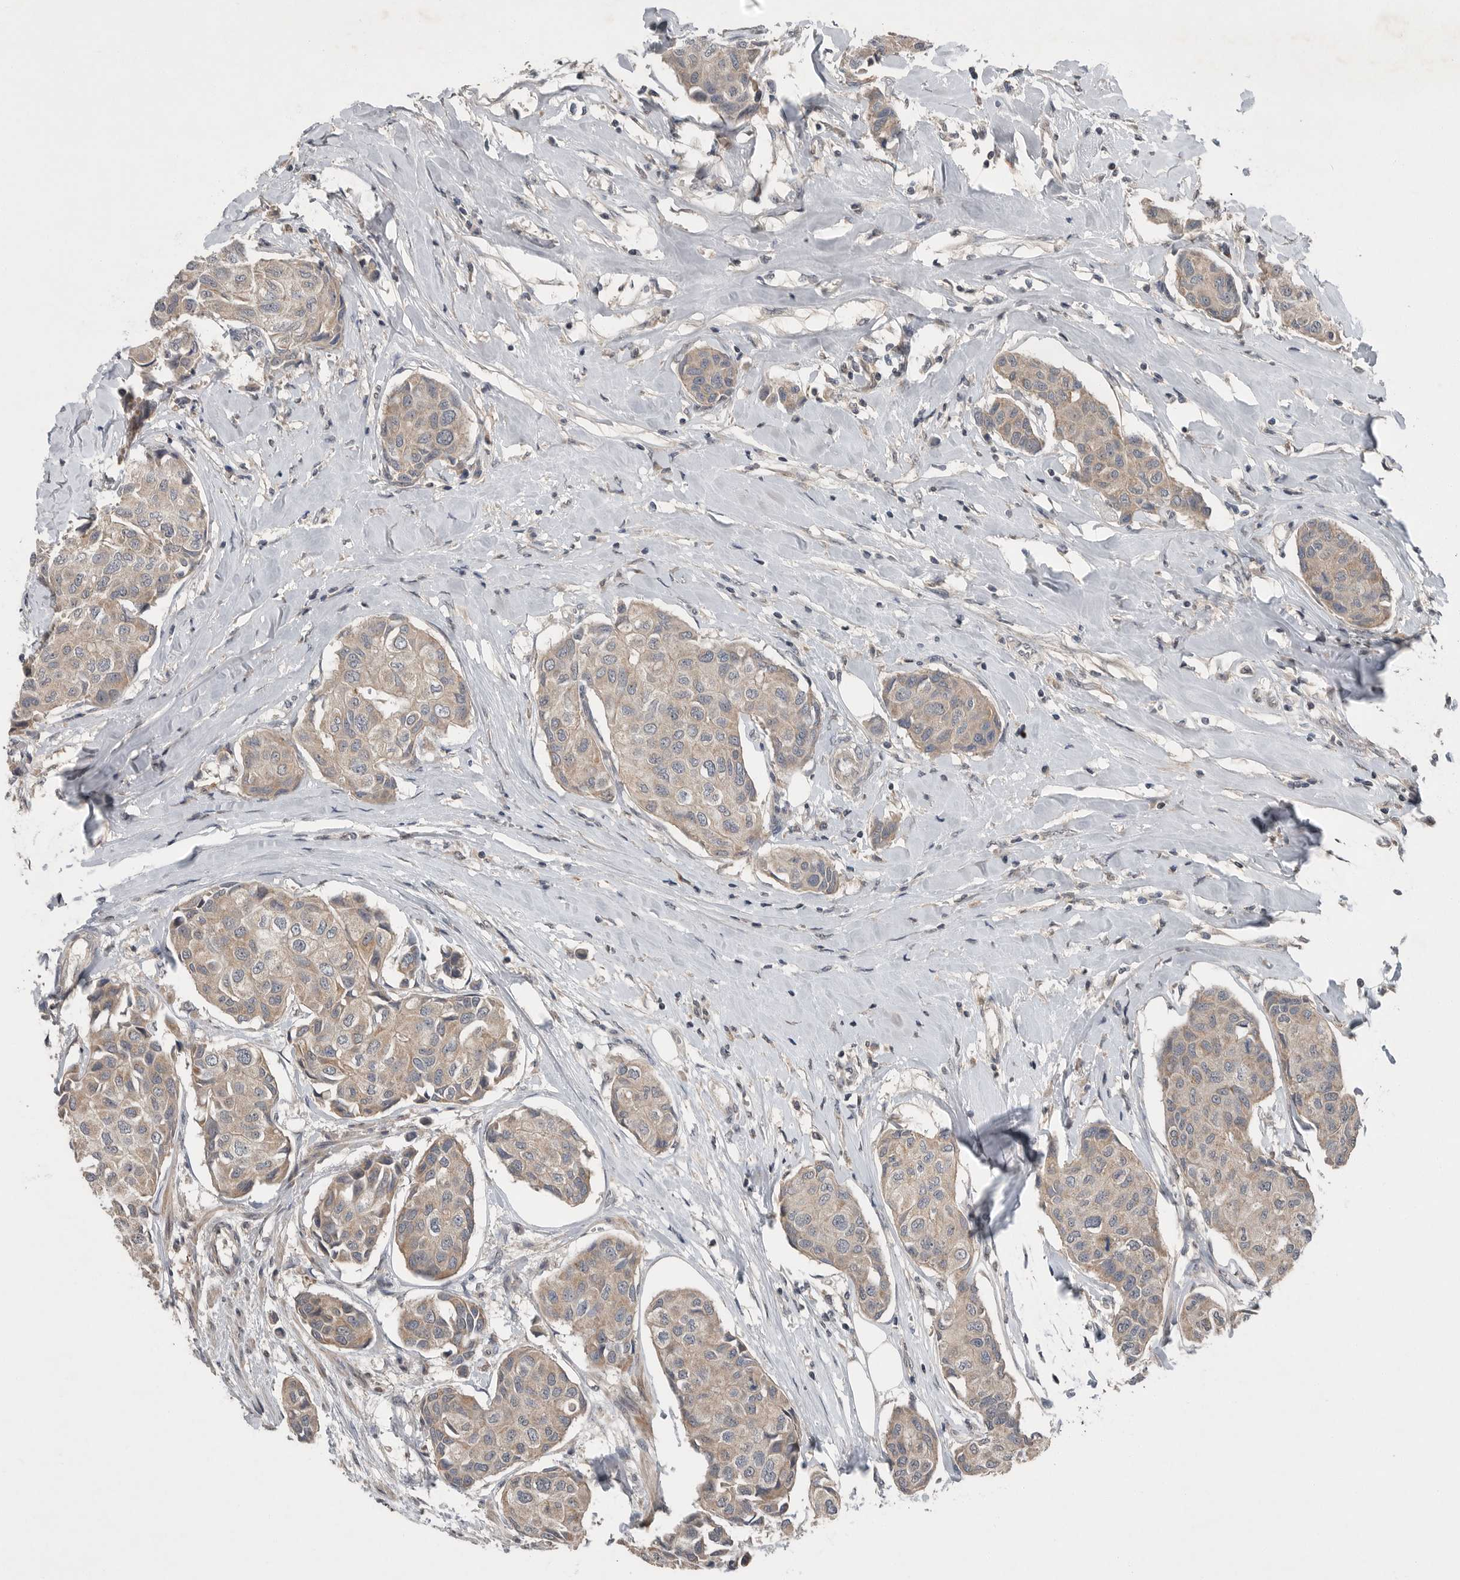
{"staining": {"intensity": "weak", "quantity": ">75%", "location": "cytoplasmic/membranous"}, "tissue": "breast cancer", "cell_type": "Tumor cells", "image_type": "cancer", "snomed": [{"axis": "morphology", "description": "Duct carcinoma"}, {"axis": "topography", "description": "Breast"}], "caption": "Tumor cells show weak cytoplasmic/membranous staining in about >75% of cells in breast cancer.", "gene": "SCP2", "patient": {"sex": "female", "age": 80}}